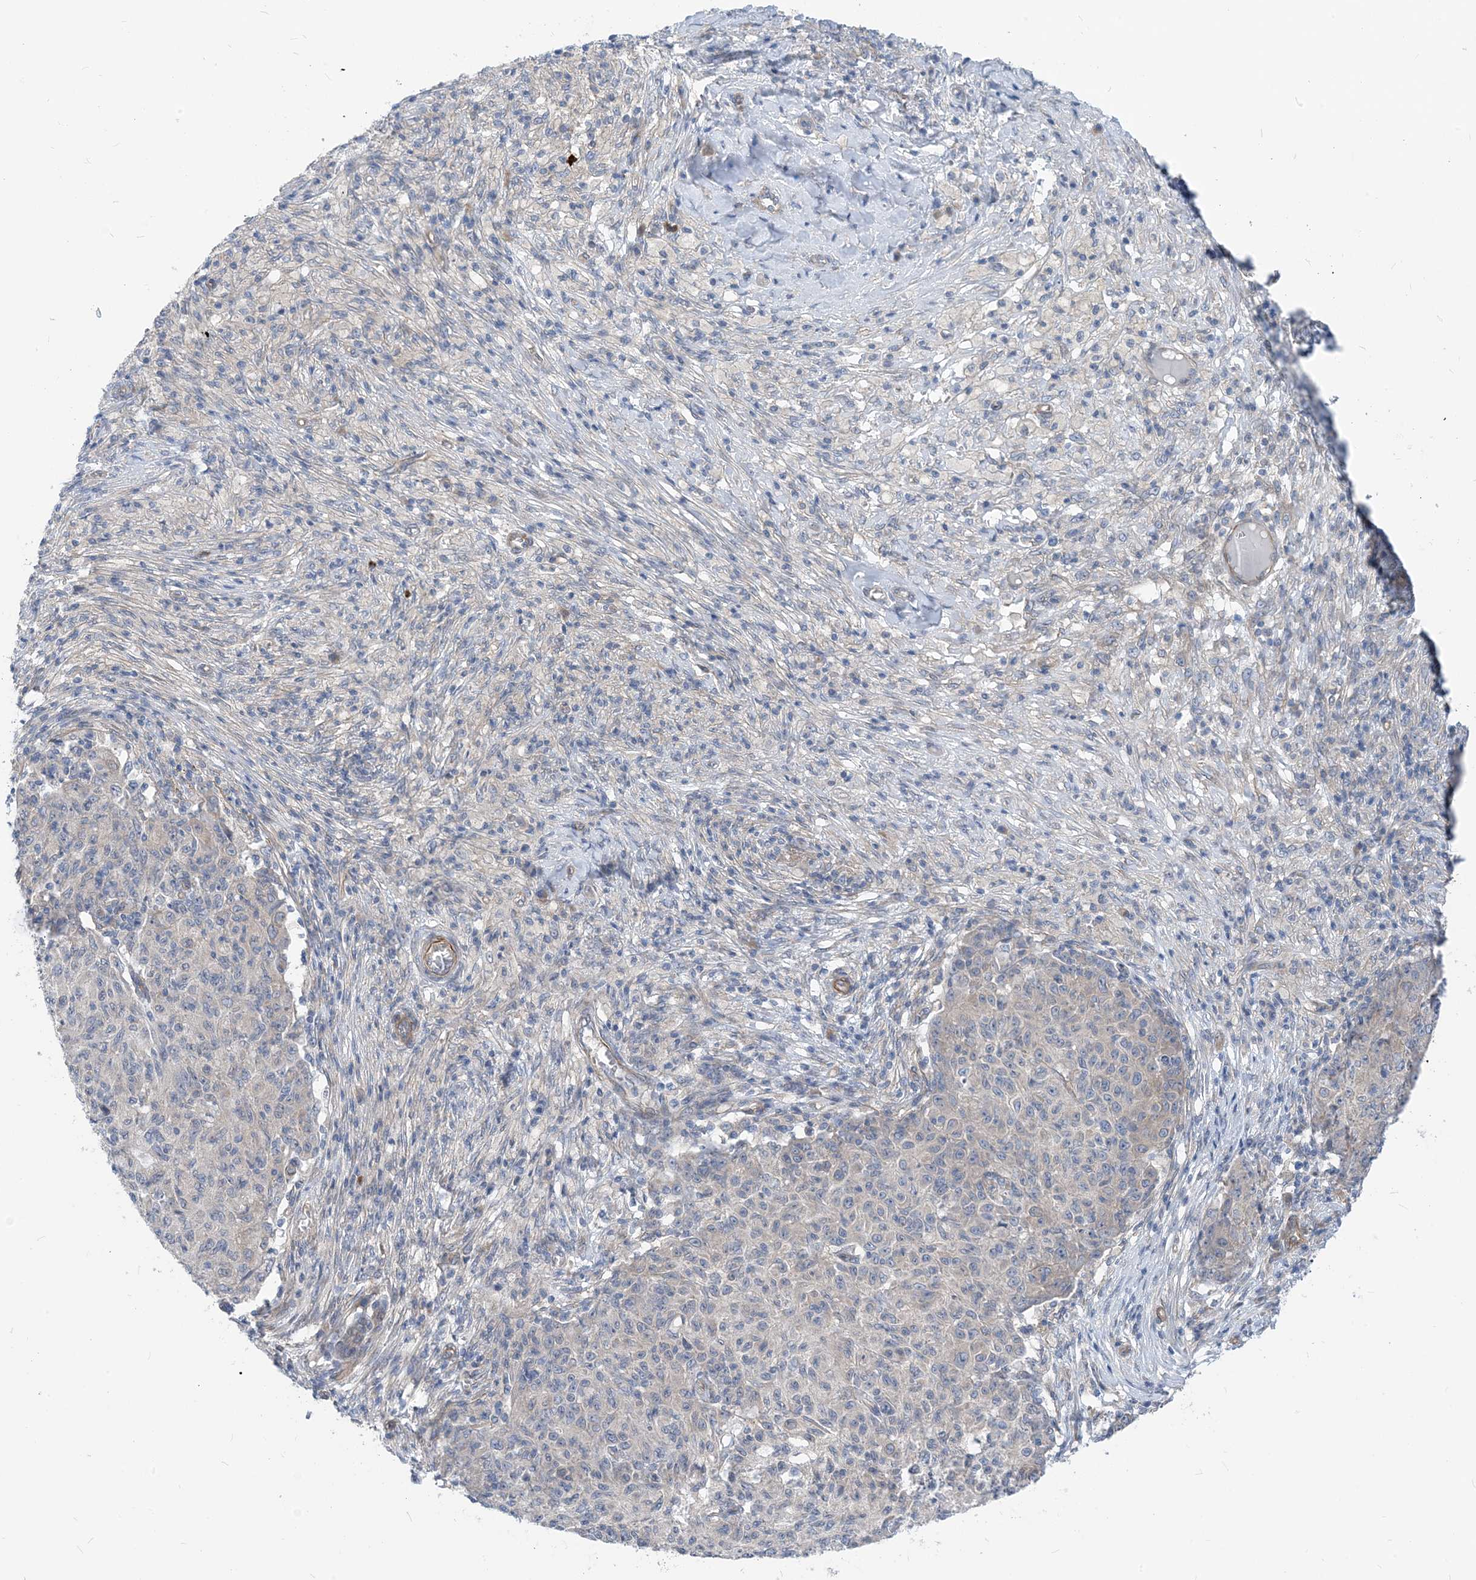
{"staining": {"intensity": "negative", "quantity": "none", "location": "none"}, "tissue": "ovarian cancer", "cell_type": "Tumor cells", "image_type": "cancer", "snomed": [{"axis": "morphology", "description": "Carcinoma, endometroid"}, {"axis": "topography", "description": "Ovary"}], "caption": "The histopathology image demonstrates no significant expression in tumor cells of ovarian cancer. (Immunohistochemistry (ihc), brightfield microscopy, high magnification).", "gene": "PLEKHA3", "patient": {"sex": "female", "age": 42}}